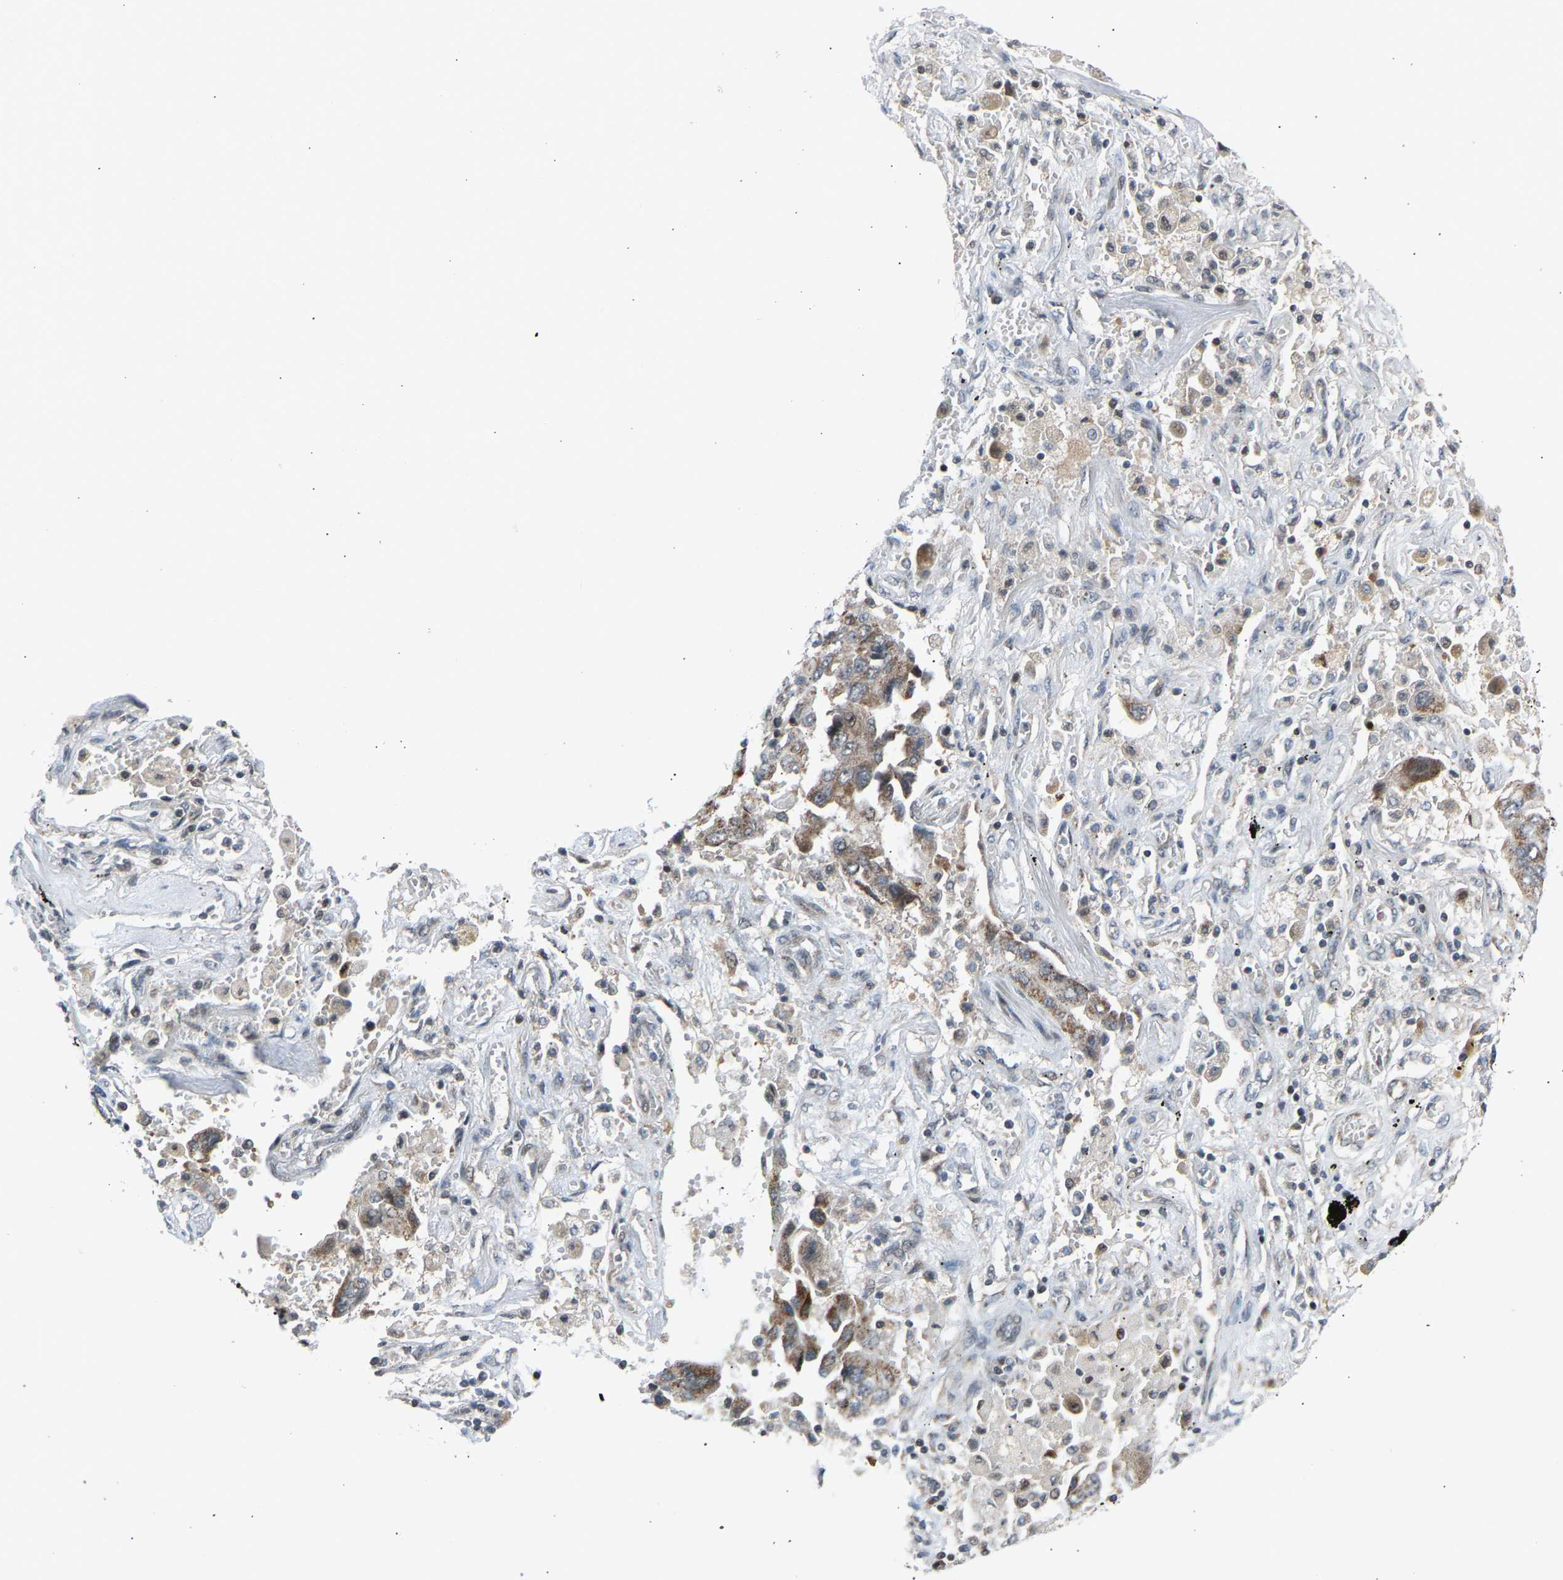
{"staining": {"intensity": "moderate", "quantity": "25%-75%", "location": "cytoplasmic/membranous"}, "tissue": "lung cancer", "cell_type": "Tumor cells", "image_type": "cancer", "snomed": [{"axis": "morphology", "description": "Adenocarcinoma, NOS"}, {"axis": "topography", "description": "Lung"}], "caption": "High-magnification brightfield microscopy of lung cancer (adenocarcinoma) stained with DAB (brown) and counterstained with hematoxylin (blue). tumor cells exhibit moderate cytoplasmic/membranous staining is present in about25%-75% of cells.", "gene": "SLIRP", "patient": {"sex": "female", "age": 65}}